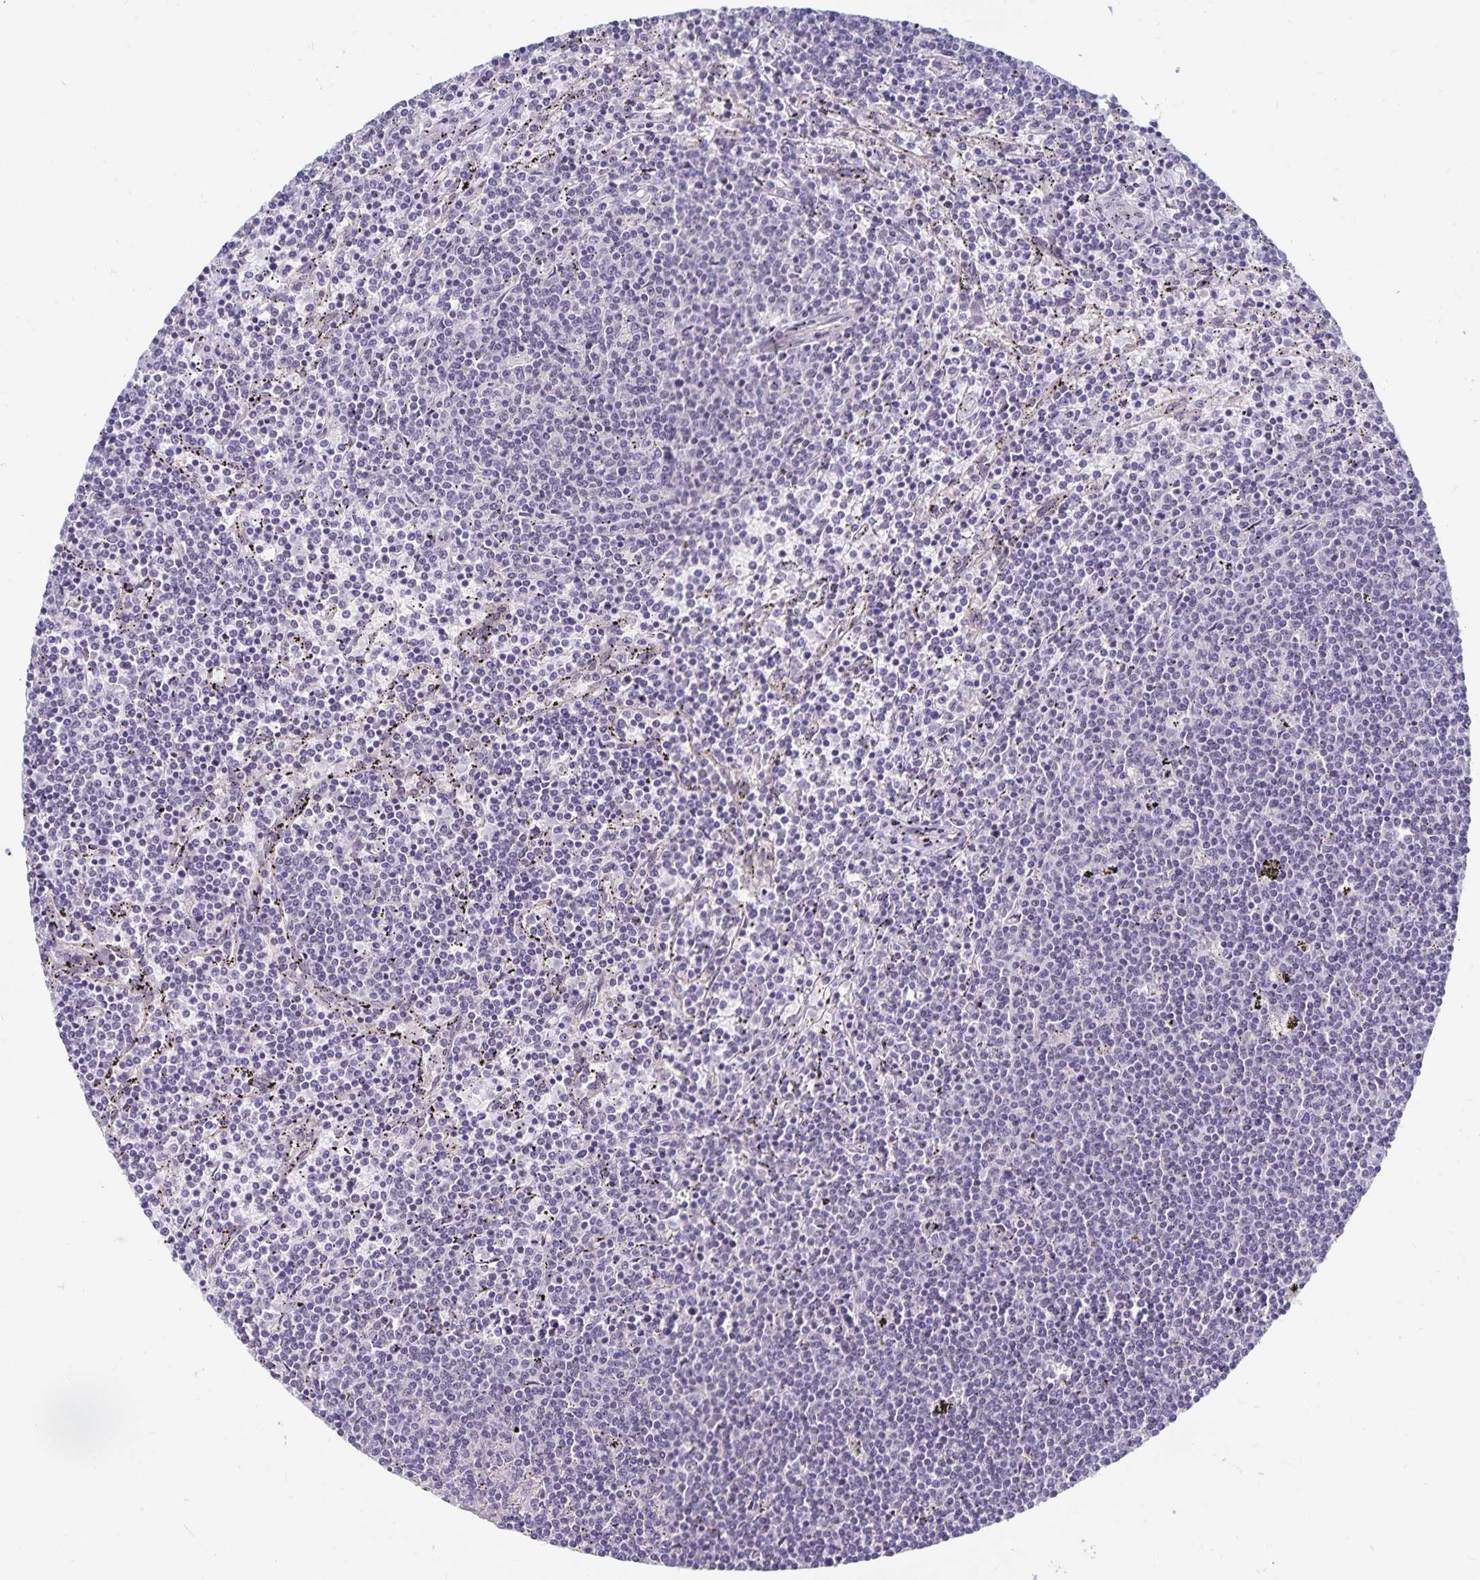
{"staining": {"intensity": "negative", "quantity": "none", "location": "none"}, "tissue": "lymphoma", "cell_type": "Tumor cells", "image_type": "cancer", "snomed": [{"axis": "morphology", "description": "Malignant lymphoma, non-Hodgkin's type, Low grade"}, {"axis": "topography", "description": "Spleen"}], "caption": "Tumor cells show no significant positivity in malignant lymphoma, non-Hodgkin's type (low-grade).", "gene": "CDKN2B", "patient": {"sex": "female", "age": 50}}